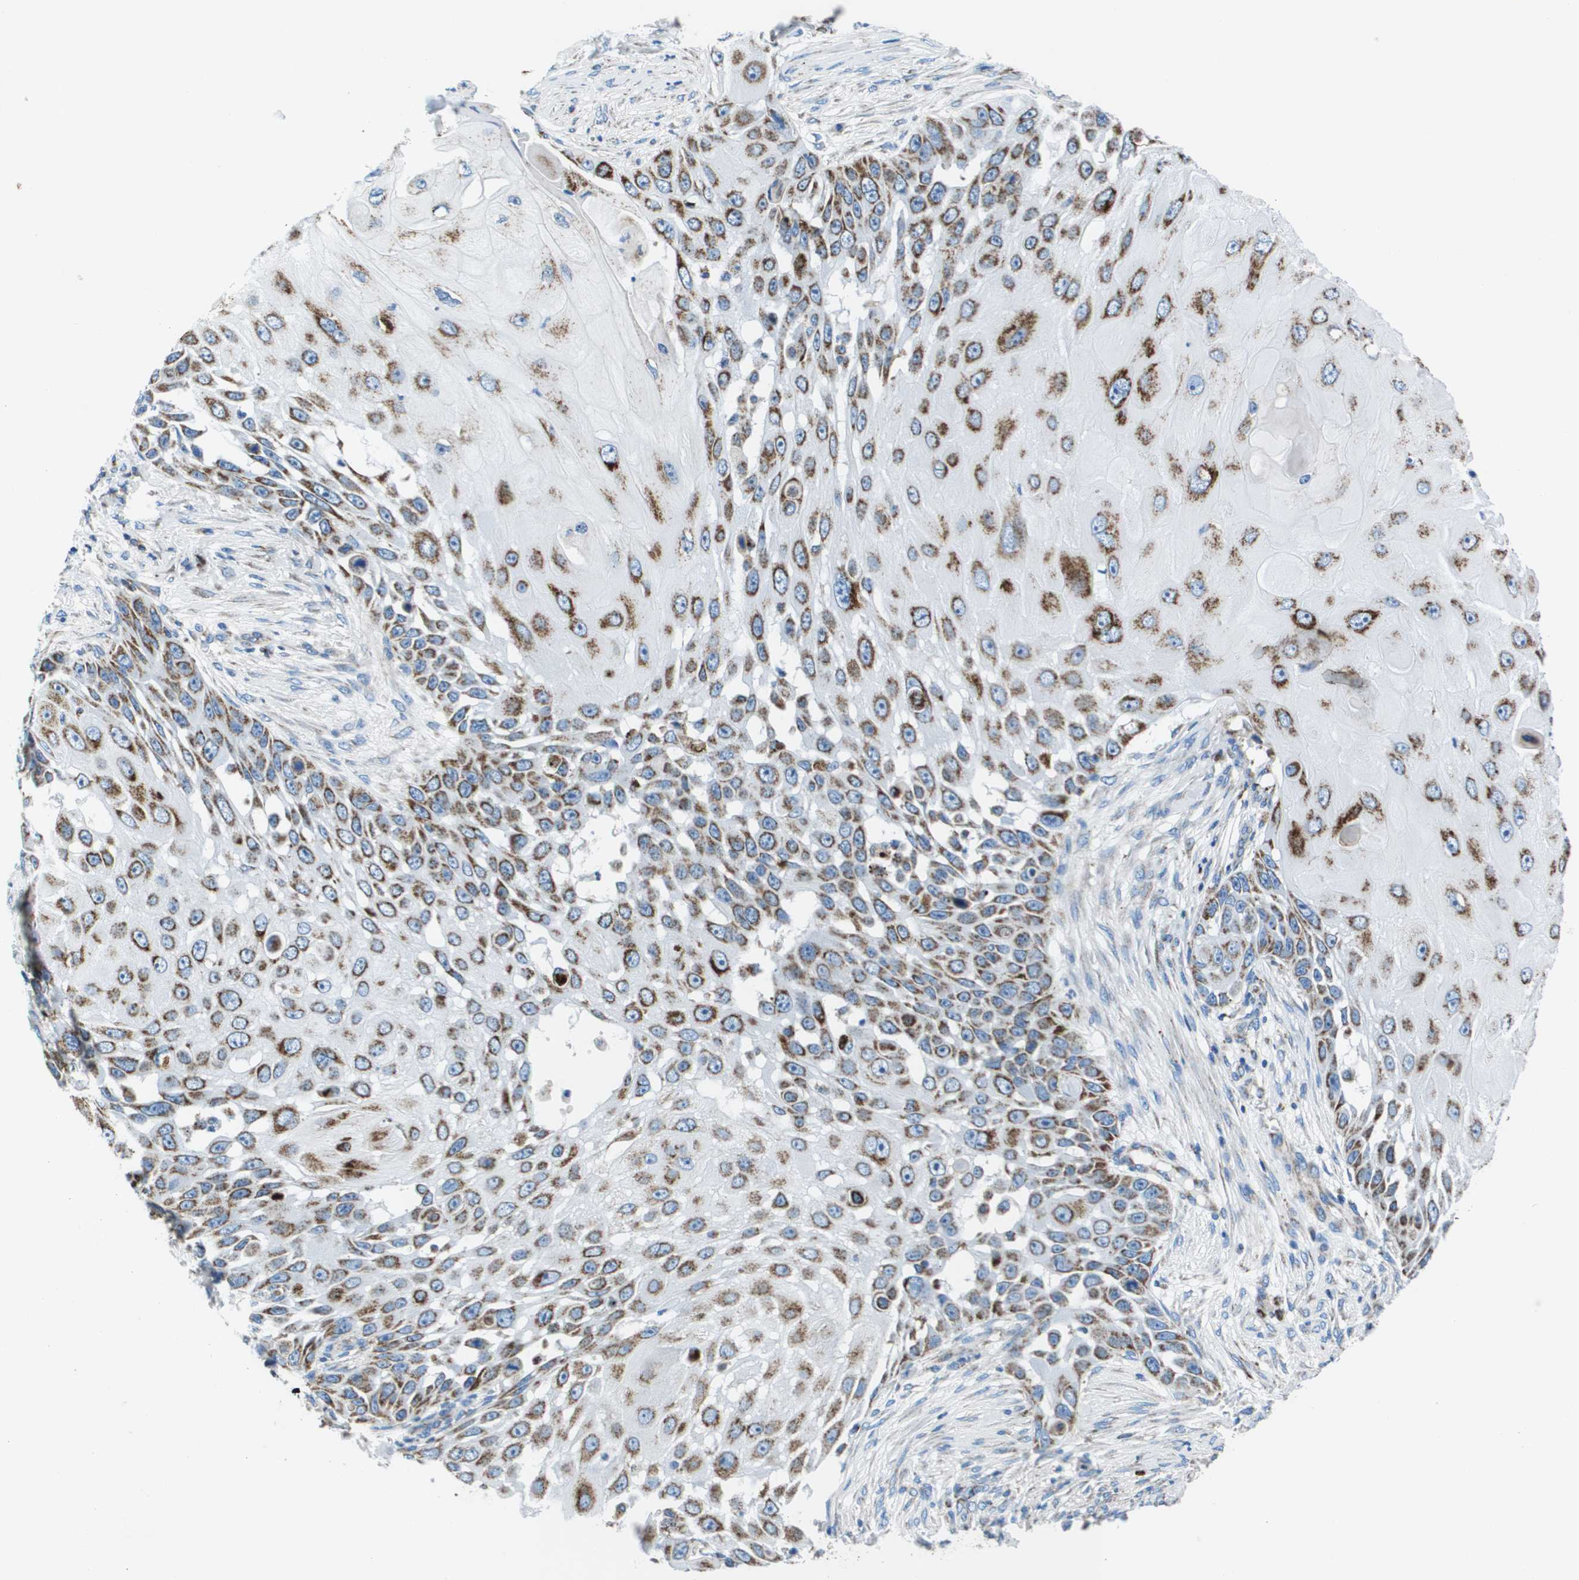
{"staining": {"intensity": "moderate", "quantity": ">75%", "location": "cytoplasmic/membranous"}, "tissue": "skin cancer", "cell_type": "Tumor cells", "image_type": "cancer", "snomed": [{"axis": "morphology", "description": "Squamous cell carcinoma, NOS"}, {"axis": "topography", "description": "Skin"}], "caption": "Skin squamous cell carcinoma stained for a protein (brown) shows moderate cytoplasmic/membranous positive staining in about >75% of tumor cells.", "gene": "ZDHHC3", "patient": {"sex": "female", "age": 44}}